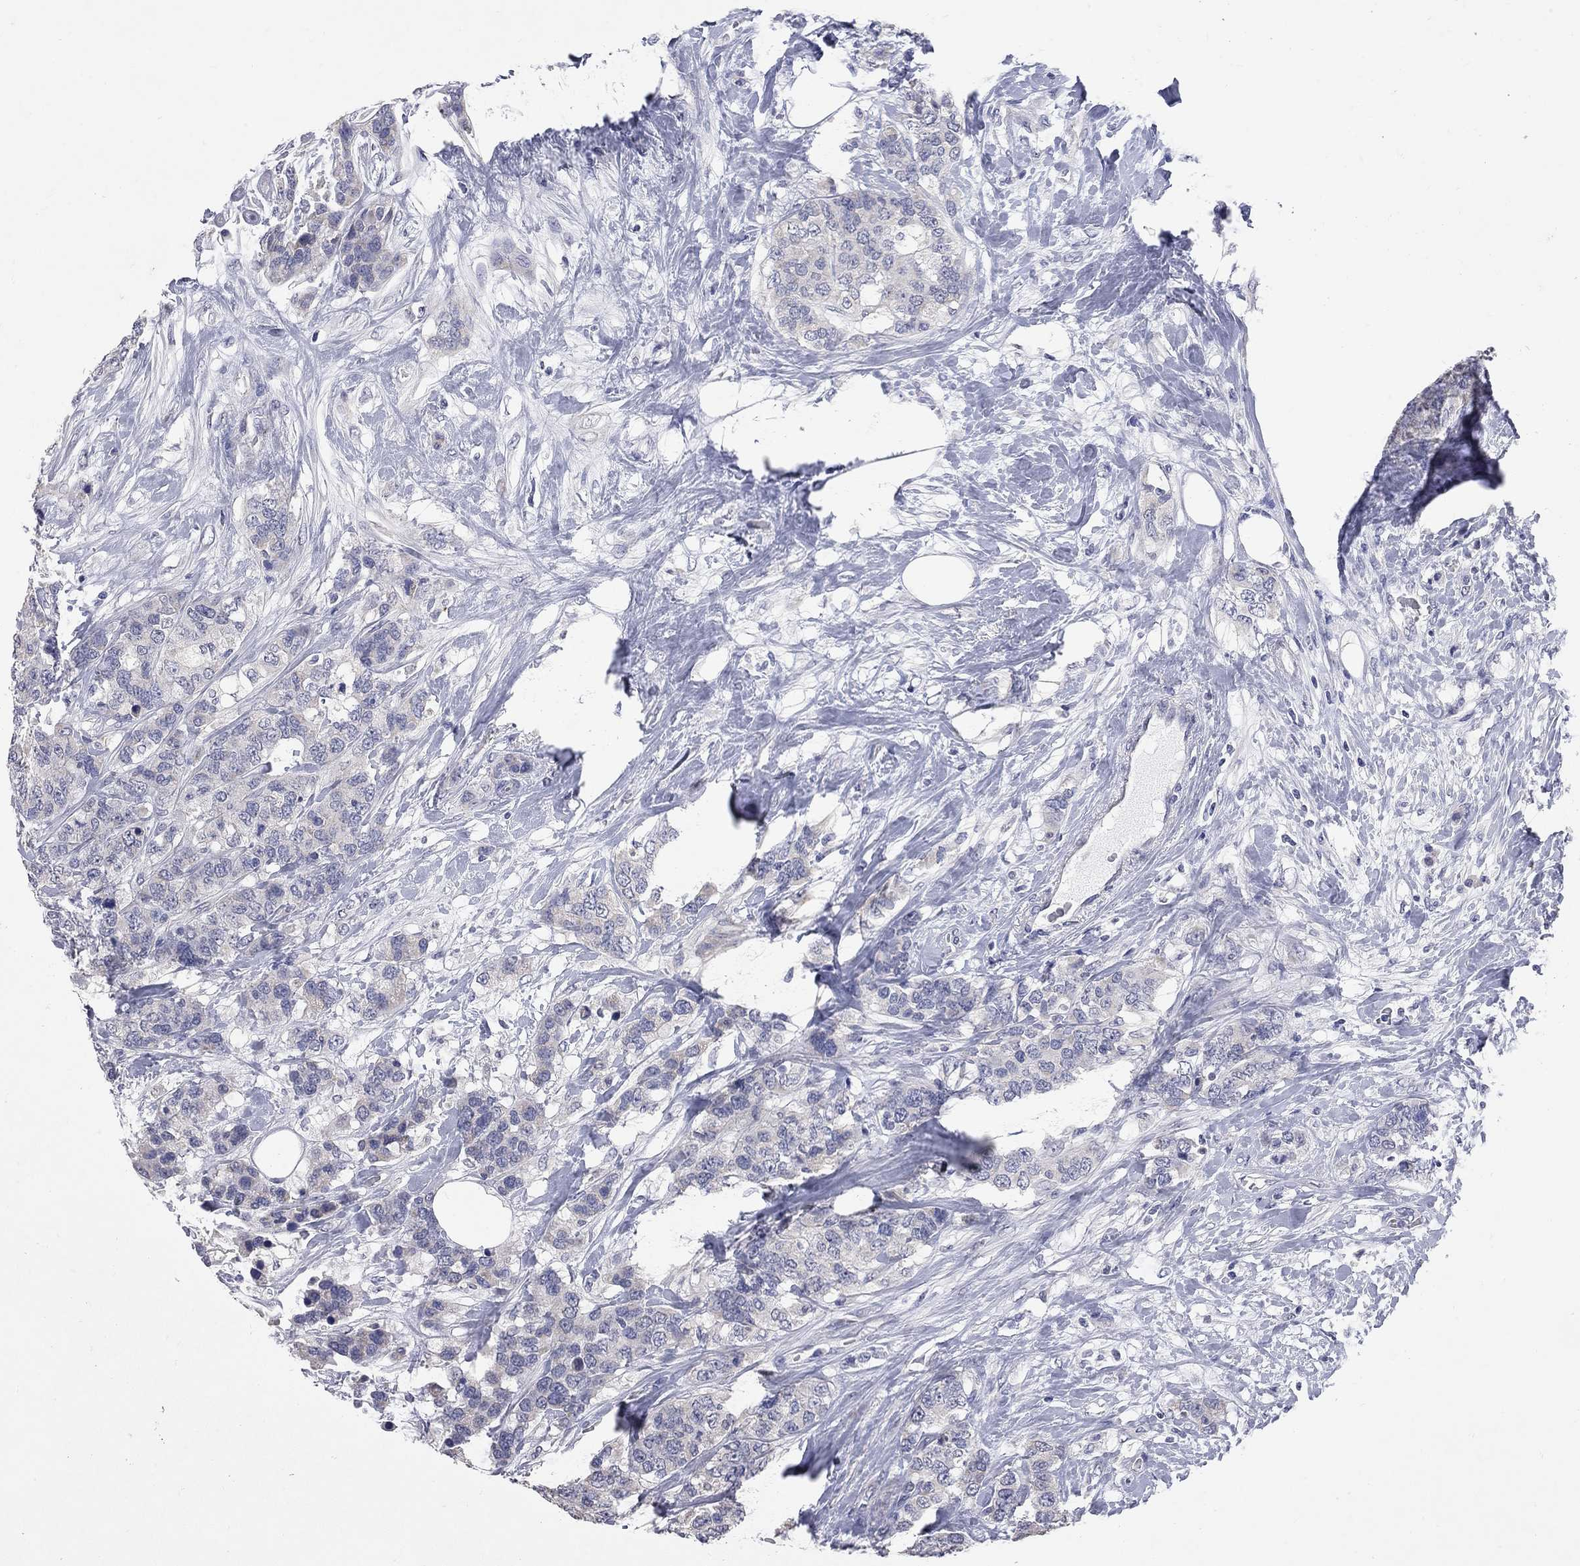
{"staining": {"intensity": "negative", "quantity": "none", "location": "none"}, "tissue": "breast cancer", "cell_type": "Tumor cells", "image_type": "cancer", "snomed": [{"axis": "morphology", "description": "Lobular carcinoma"}, {"axis": "topography", "description": "Breast"}], "caption": "An immunohistochemistry micrograph of breast cancer (lobular carcinoma) is shown. There is no staining in tumor cells of breast cancer (lobular carcinoma).", "gene": "NOS2", "patient": {"sex": "female", "age": 59}}